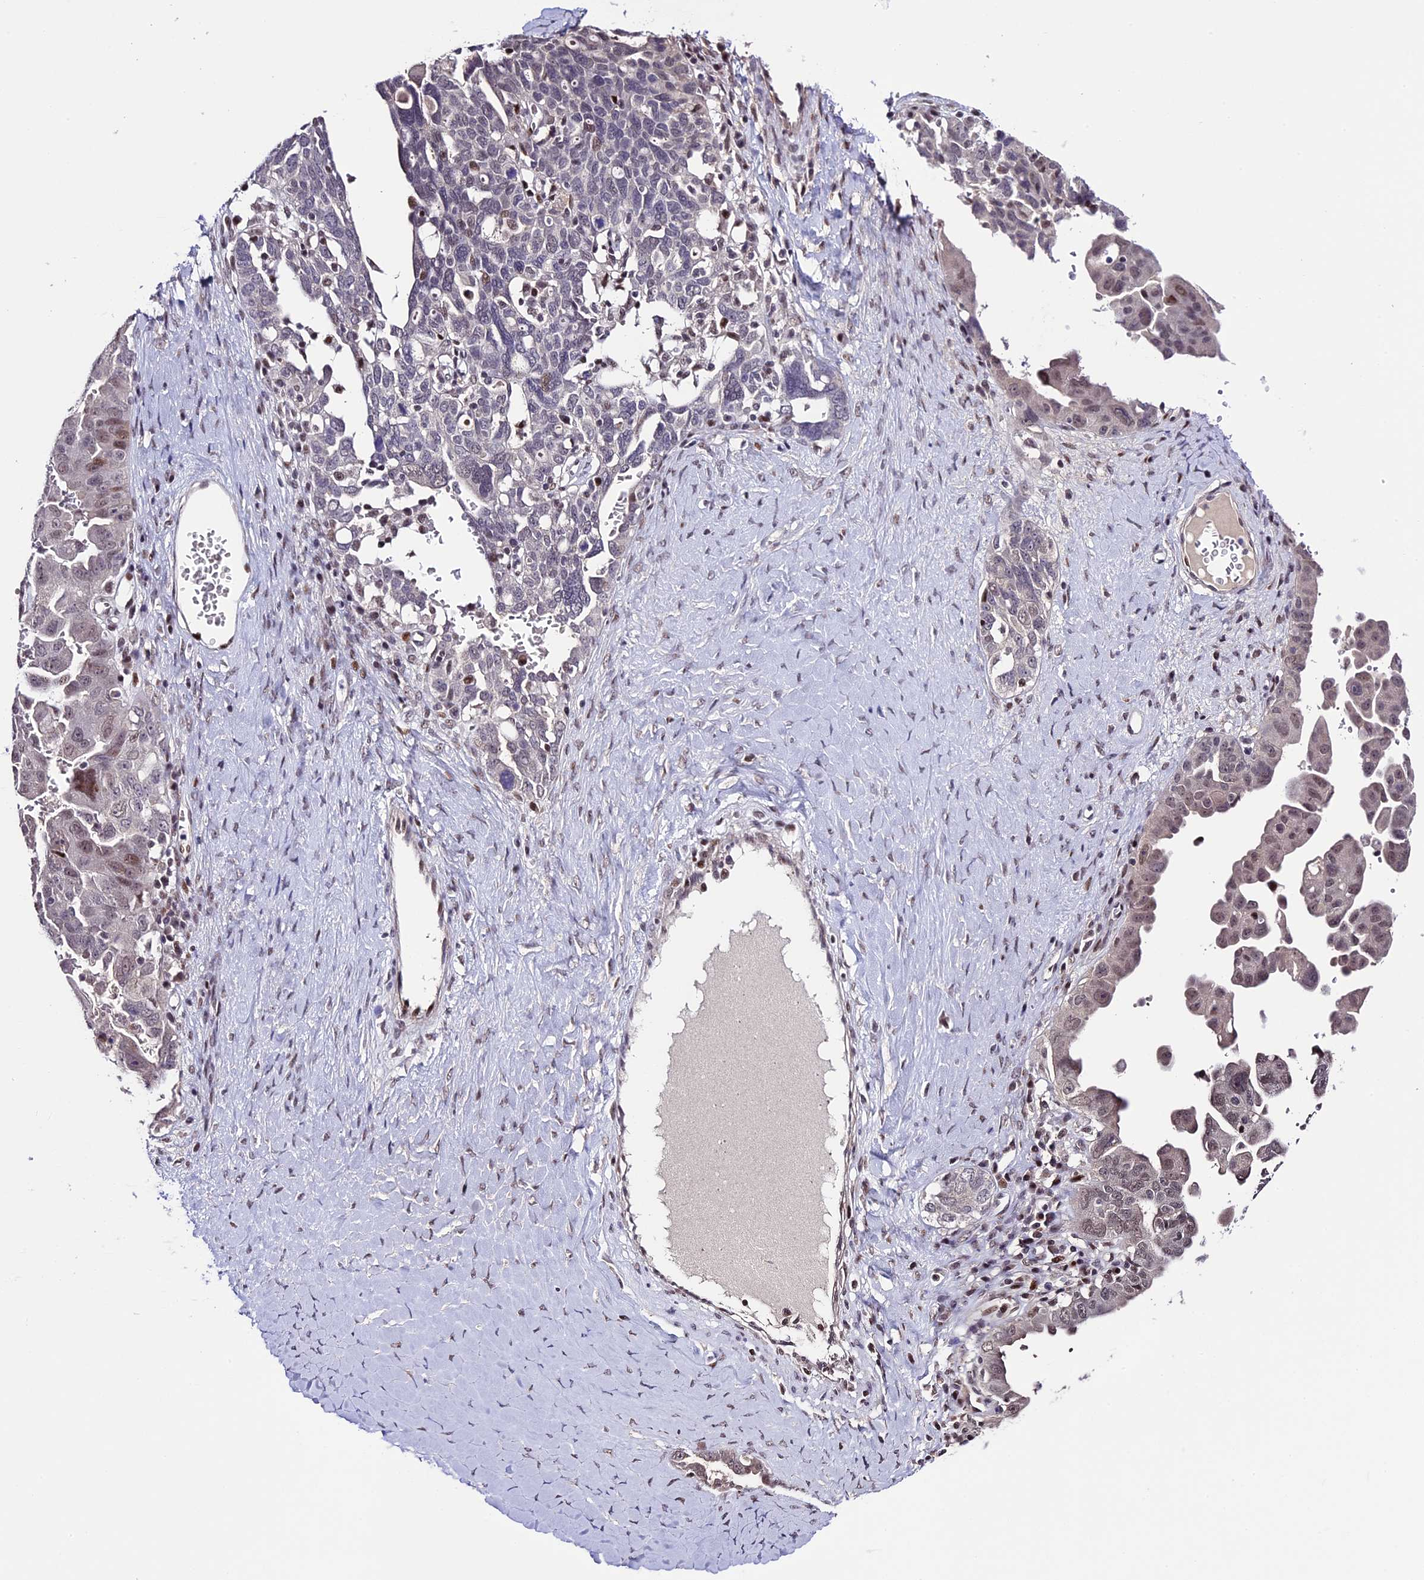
{"staining": {"intensity": "weak", "quantity": "25%-75%", "location": "nuclear"}, "tissue": "ovarian cancer", "cell_type": "Tumor cells", "image_type": "cancer", "snomed": [{"axis": "morphology", "description": "Carcinoma, endometroid"}, {"axis": "topography", "description": "Ovary"}], "caption": "The histopathology image displays immunohistochemical staining of ovarian cancer. There is weak nuclear staining is present in approximately 25%-75% of tumor cells. (DAB IHC with brightfield microscopy, high magnification).", "gene": "TCP11L2", "patient": {"sex": "female", "age": 62}}